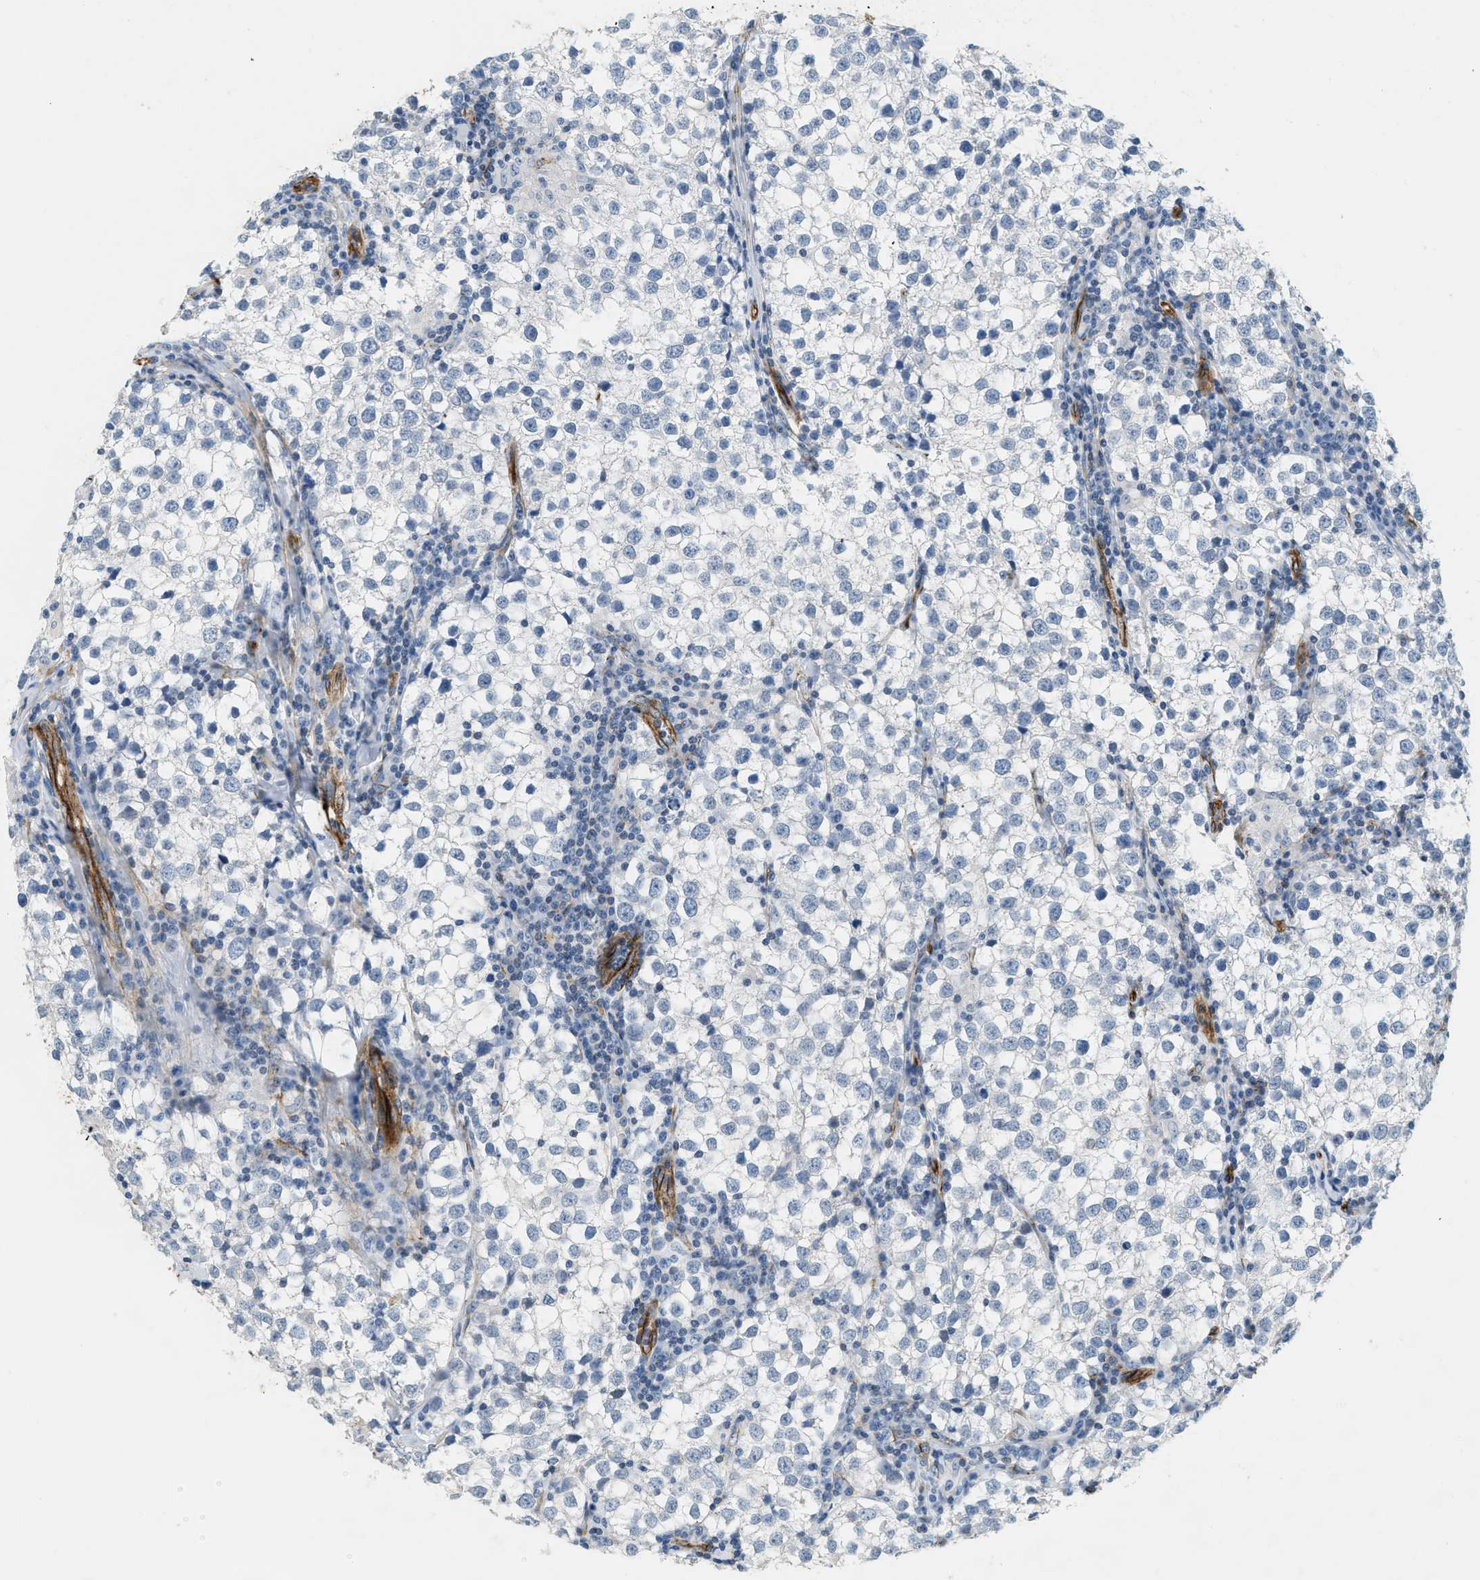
{"staining": {"intensity": "negative", "quantity": "none", "location": "none"}, "tissue": "testis cancer", "cell_type": "Tumor cells", "image_type": "cancer", "snomed": [{"axis": "morphology", "description": "Seminoma, NOS"}, {"axis": "morphology", "description": "Carcinoma, Embryonal, NOS"}, {"axis": "topography", "description": "Testis"}], "caption": "There is no significant positivity in tumor cells of testis cancer (embryonal carcinoma).", "gene": "TMEM43", "patient": {"sex": "male", "age": 36}}